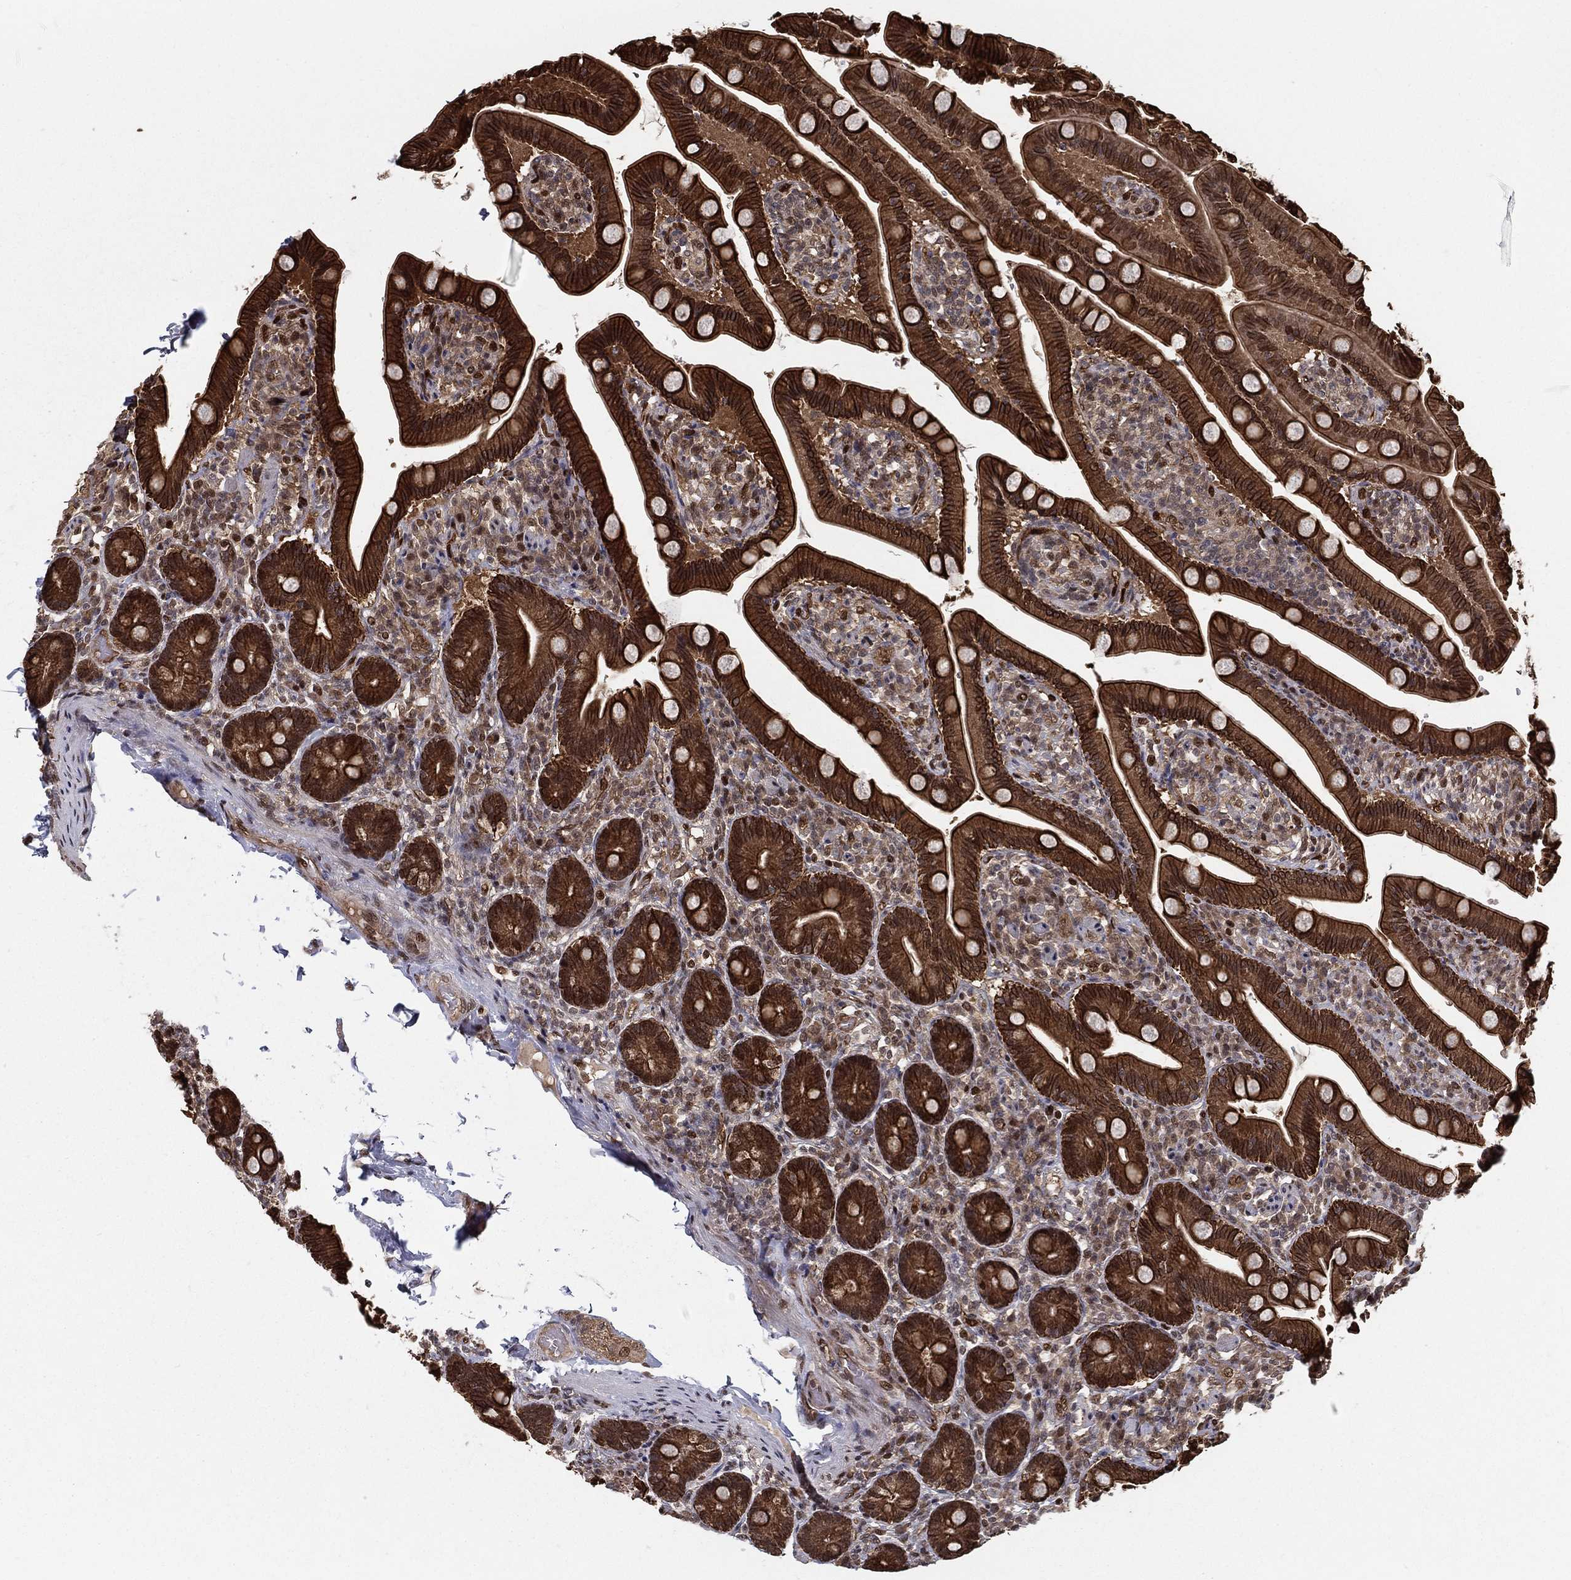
{"staining": {"intensity": "strong", "quantity": ">75%", "location": "cytoplasmic/membranous"}, "tissue": "small intestine", "cell_type": "Glandular cells", "image_type": "normal", "snomed": [{"axis": "morphology", "description": "Normal tissue, NOS"}, {"axis": "topography", "description": "Small intestine"}], "caption": "Immunohistochemical staining of normal human small intestine demonstrates strong cytoplasmic/membranous protein staining in about >75% of glandular cells. The staining was performed using DAB (3,3'-diaminobenzidine) to visualize the protein expression in brown, while the nuclei were stained in blue with hematoxylin (Magnification: 20x).", "gene": "SLC6A6", "patient": {"sex": "male", "age": 66}}